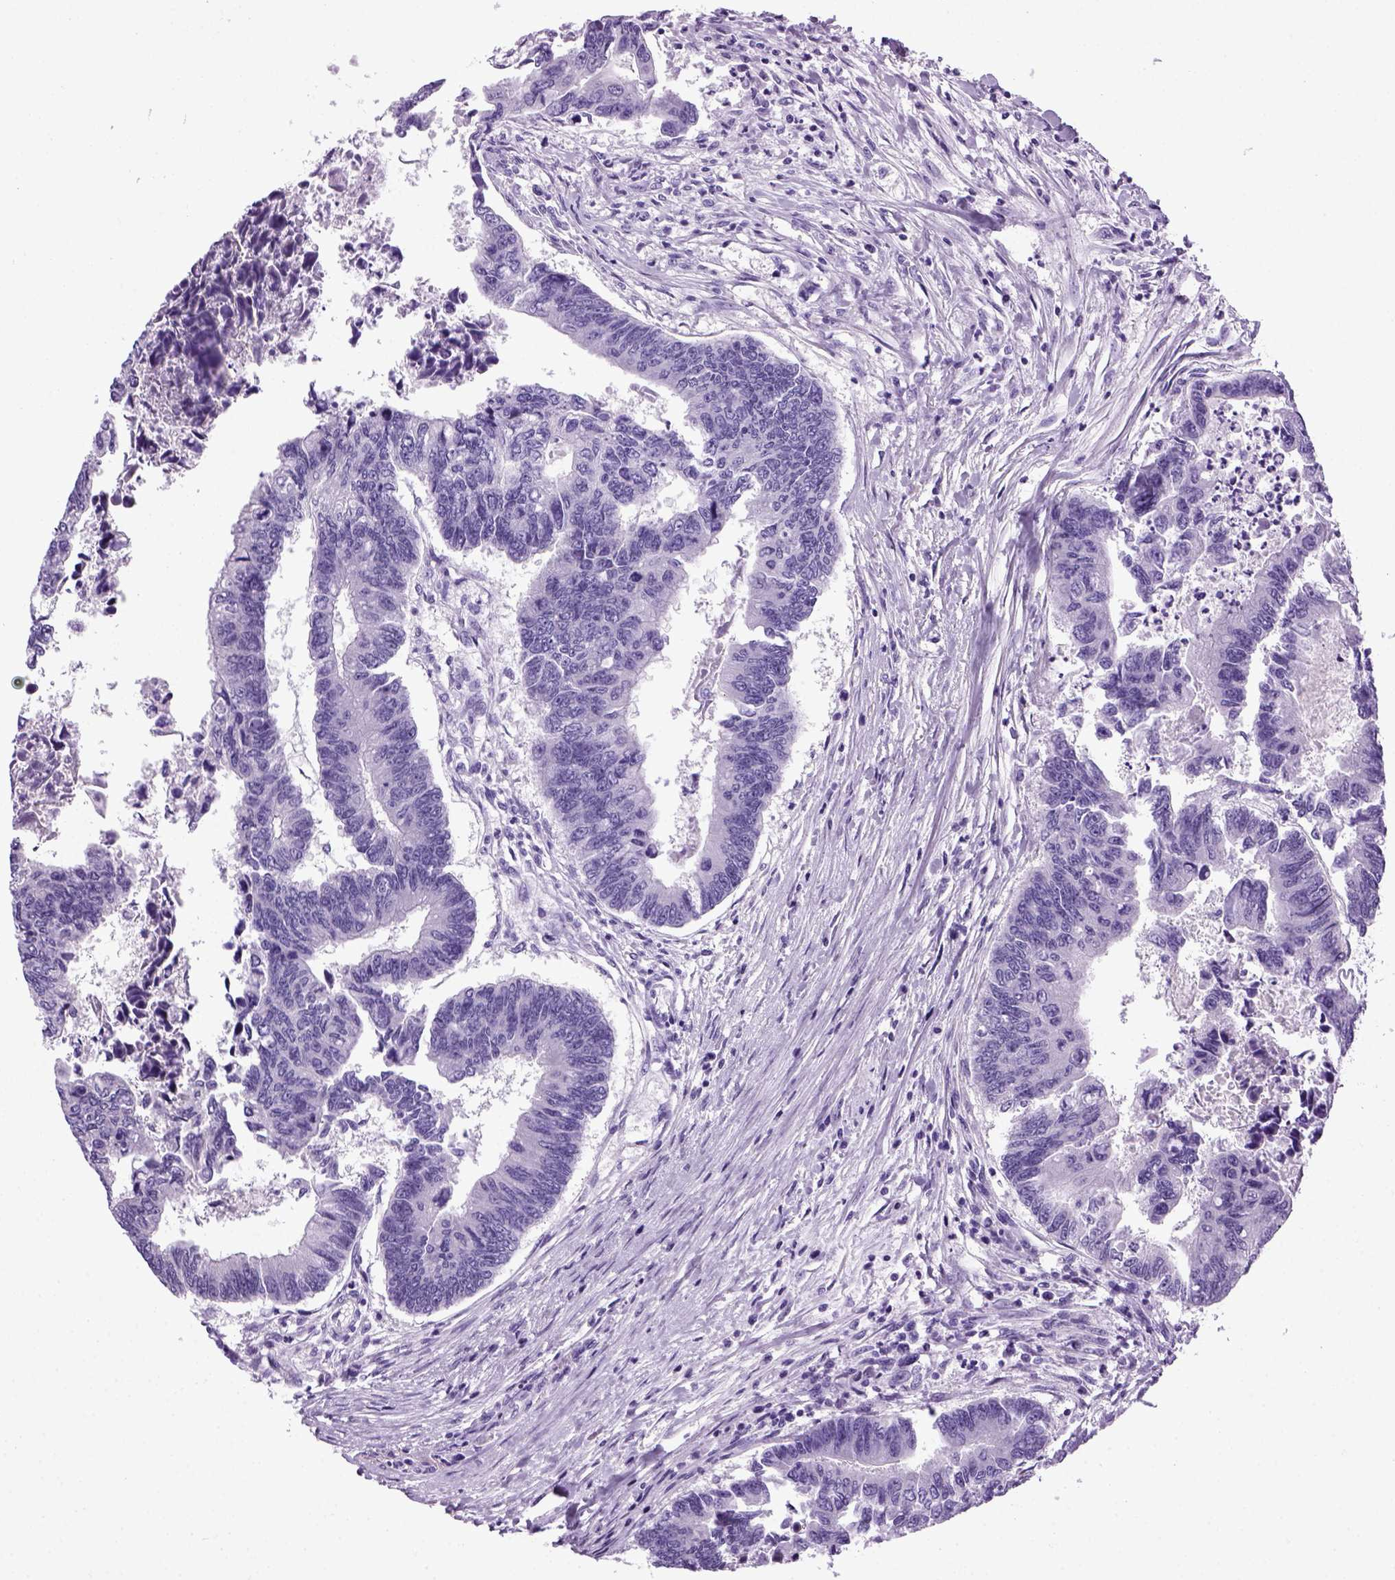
{"staining": {"intensity": "negative", "quantity": "none", "location": "none"}, "tissue": "colorectal cancer", "cell_type": "Tumor cells", "image_type": "cancer", "snomed": [{"axis": "morphology", "description": "Adenocarcinoma, NOS"}, {"axis": "topography", "description": "Colon"}], "caption": "Immunohistochemistry image of colorectal cancer stained for a protein (brown), which exhibits no positivity in tumor cells. (DAB (3,3'-diaminobenzidine) IHC, high magnification).", "gene": "HMCN2", "patient": {"sex": "female", "age": 65}}